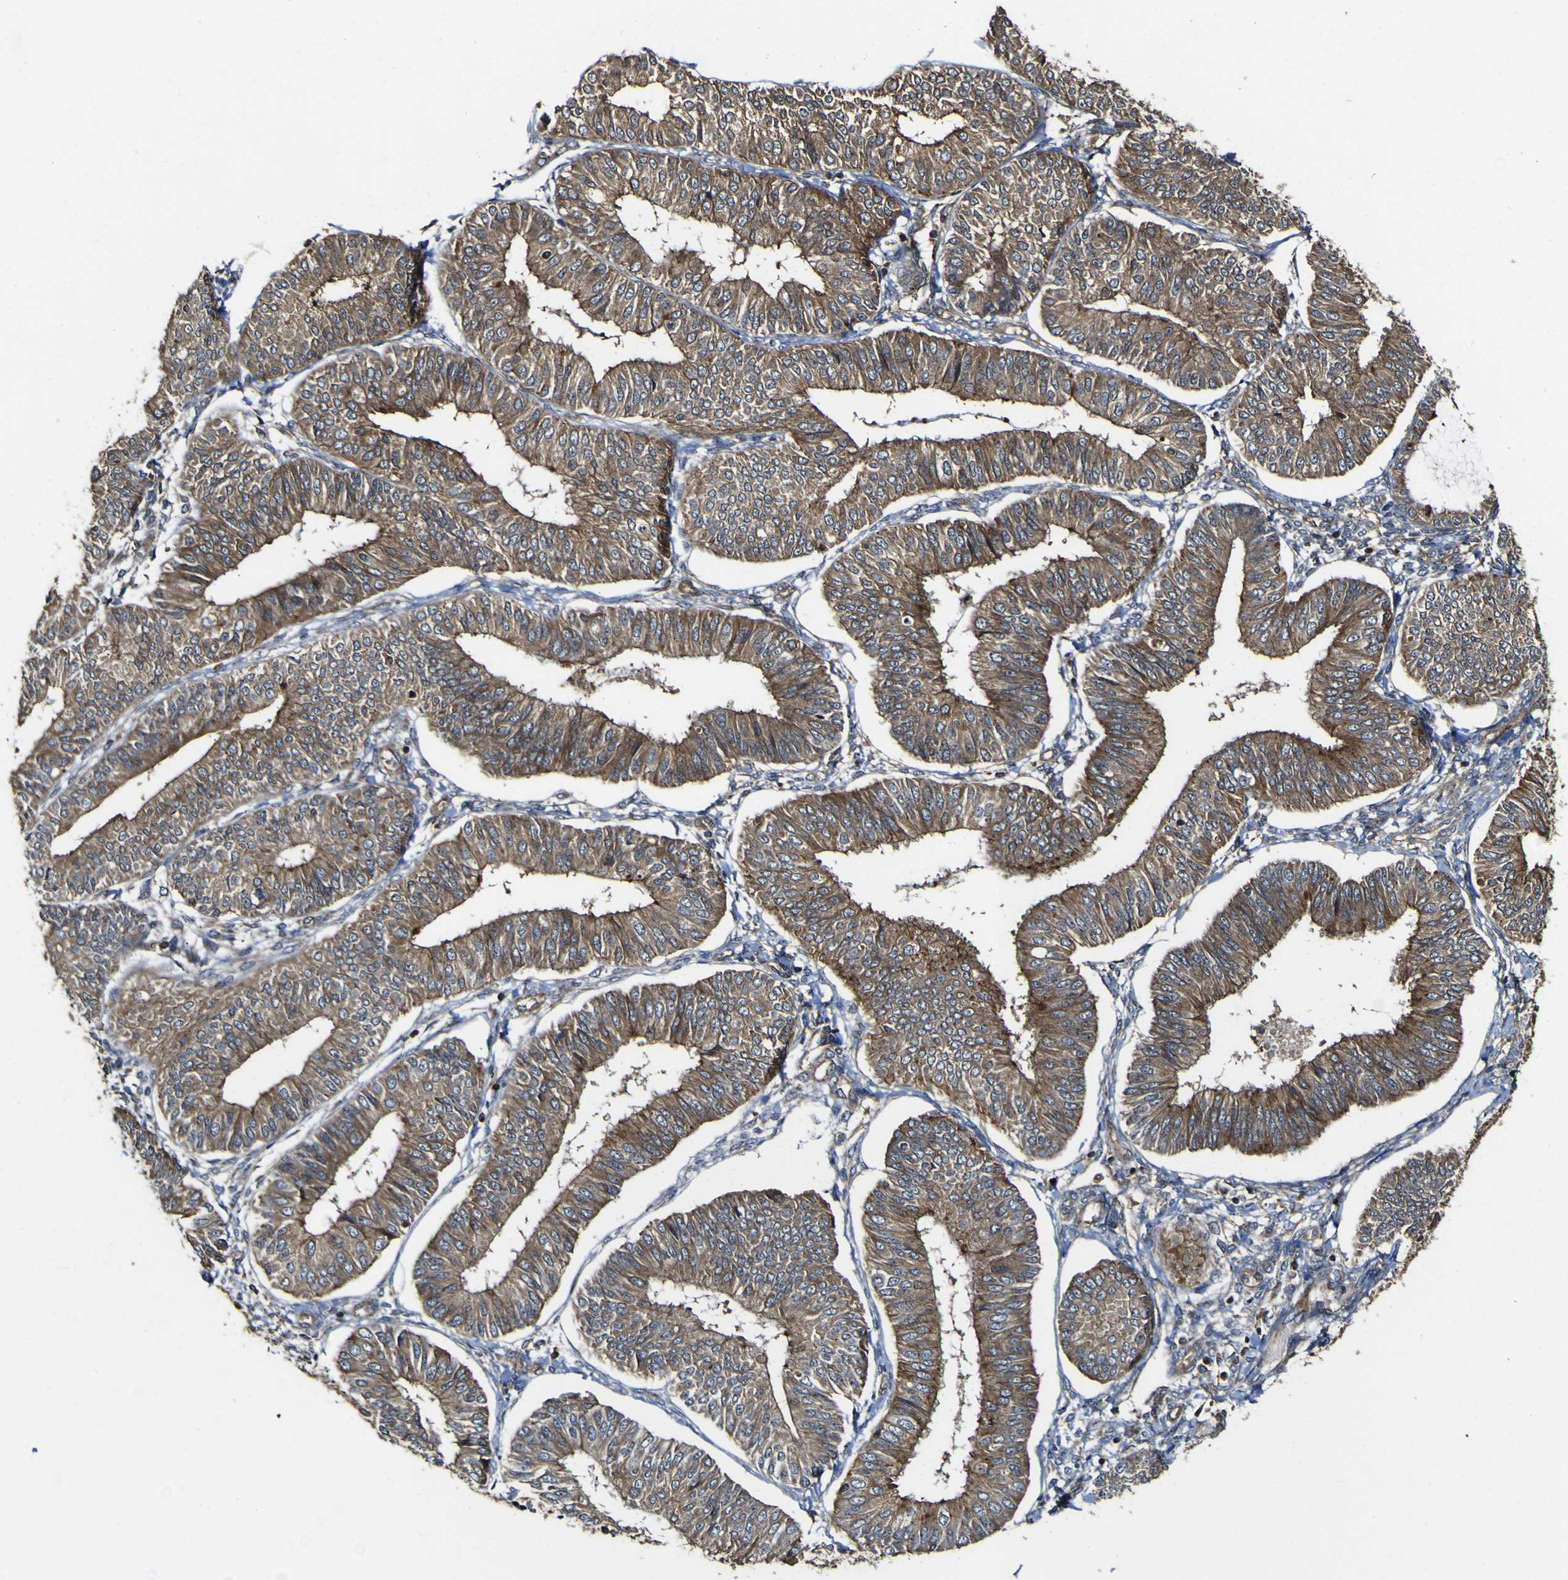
{"staining": {"intensity": "moderate", "quantity": ">75%", "location": "cytoplasmic/membranous"}, "tissue": "endometrial cancer", "cell_type": "Tumor cells", "image_type": "cancer", "snomed": [{"axis": "morphology", "description": "Adenocarcinoma, NOS"}, {"axis": "topography", "description": "Endometrium"}], "caption": "A histopathology image showing moderate cytoplasmic/membranous expression in about >75% of tumor cells in endometrial cancer (adenocarcinoma), as visualized by brown immunohistochemical staining.", "gene": "TNIK", "patient": {"sex": "female", "age": 58}}